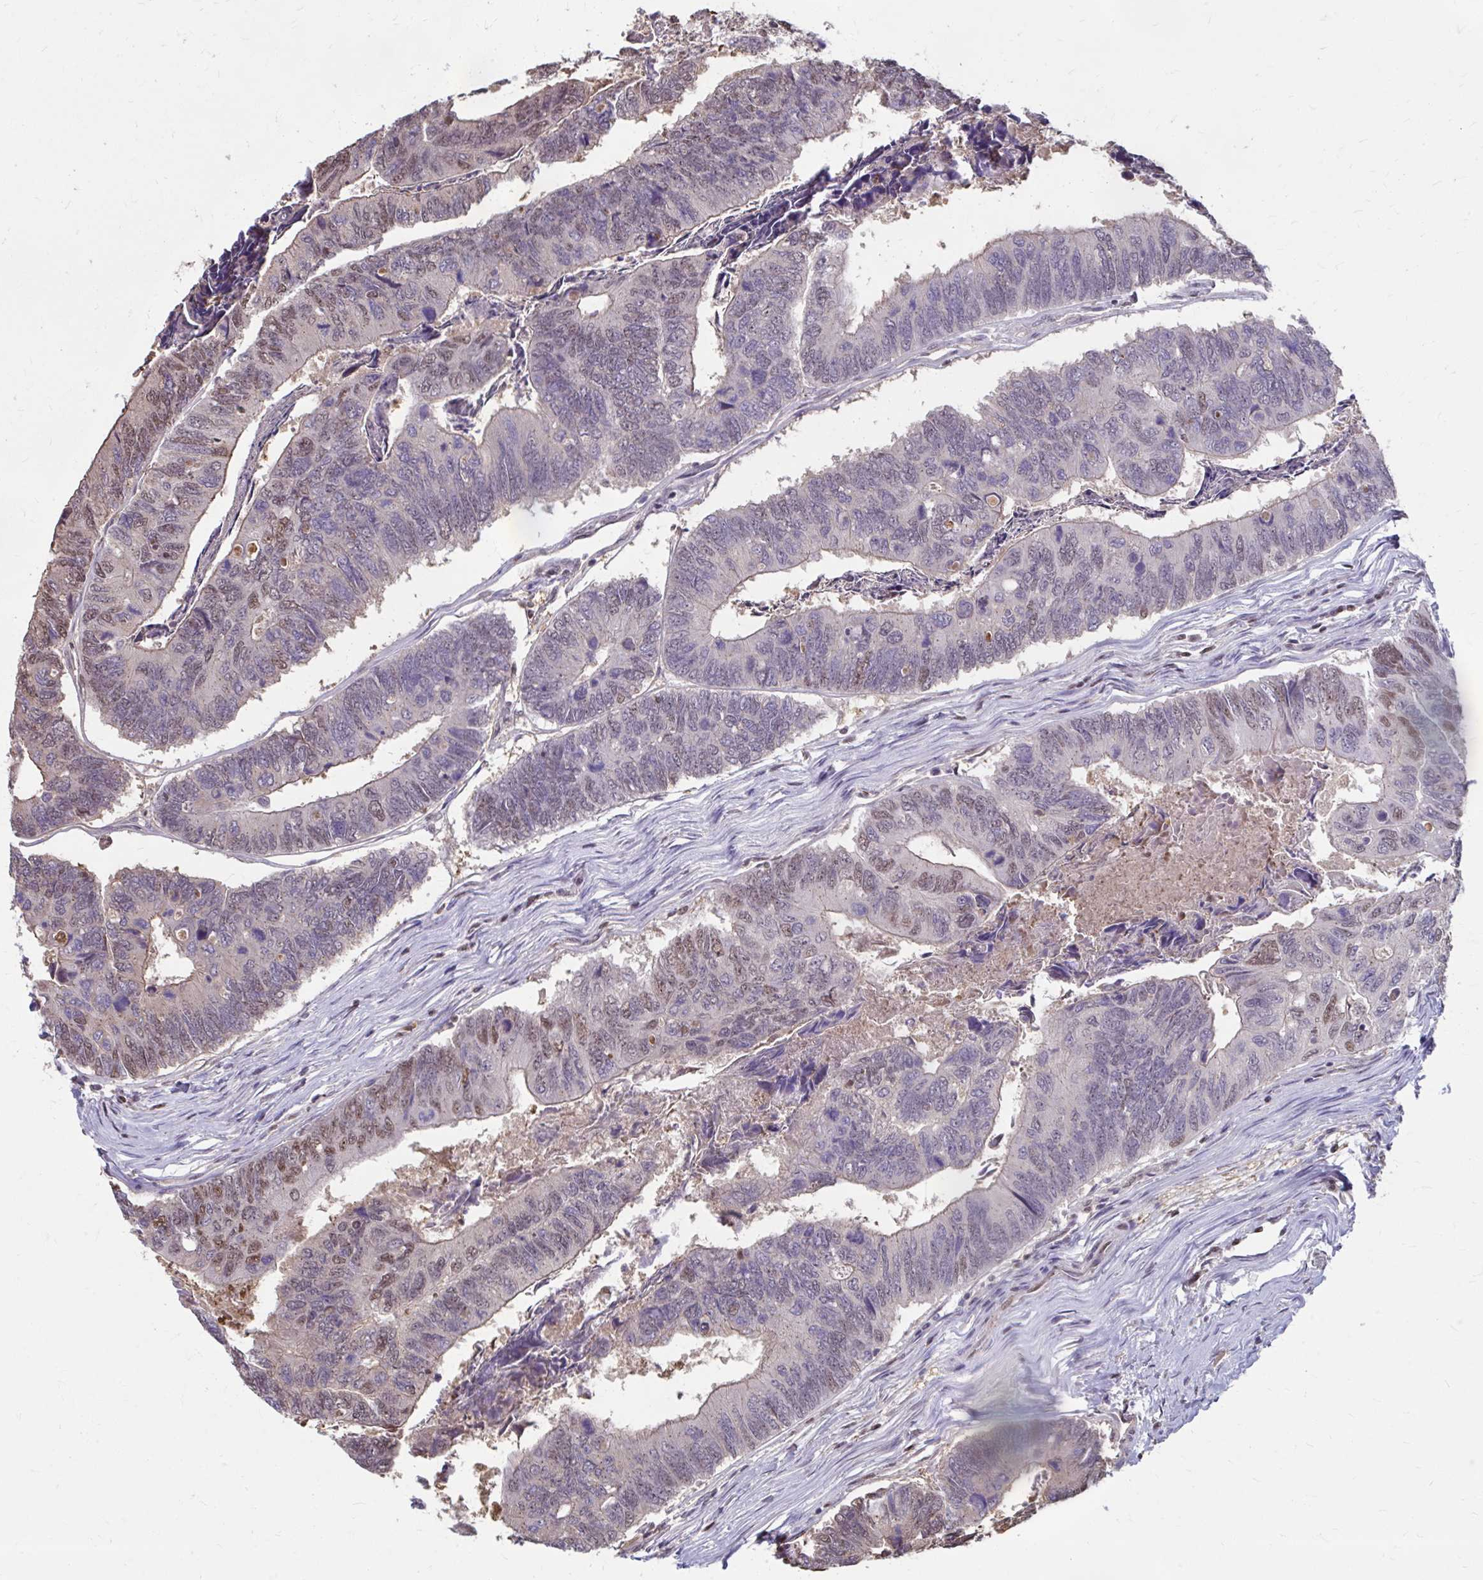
{"staining": {"intensity": "moderate", "quantity": "<25%", "location": "nuclear"}, "tissue": "colorectal cancer", "cell_type": "Tumor cells", "image_type": "cancer", "snomed": [{"axis": "morphology", "description": "Adenocarcinoma, NOS"}, {"axis": "topography", "description": "Colon"}], "caption": "This is a micrograph of immunohistochemistry (IHC) staining of colorectal adenocarcinoma, which shows moderate staining in the nuclear of tumor cells.", "gene": "ING4", "patient": {"sex": "female", "age": 67}}